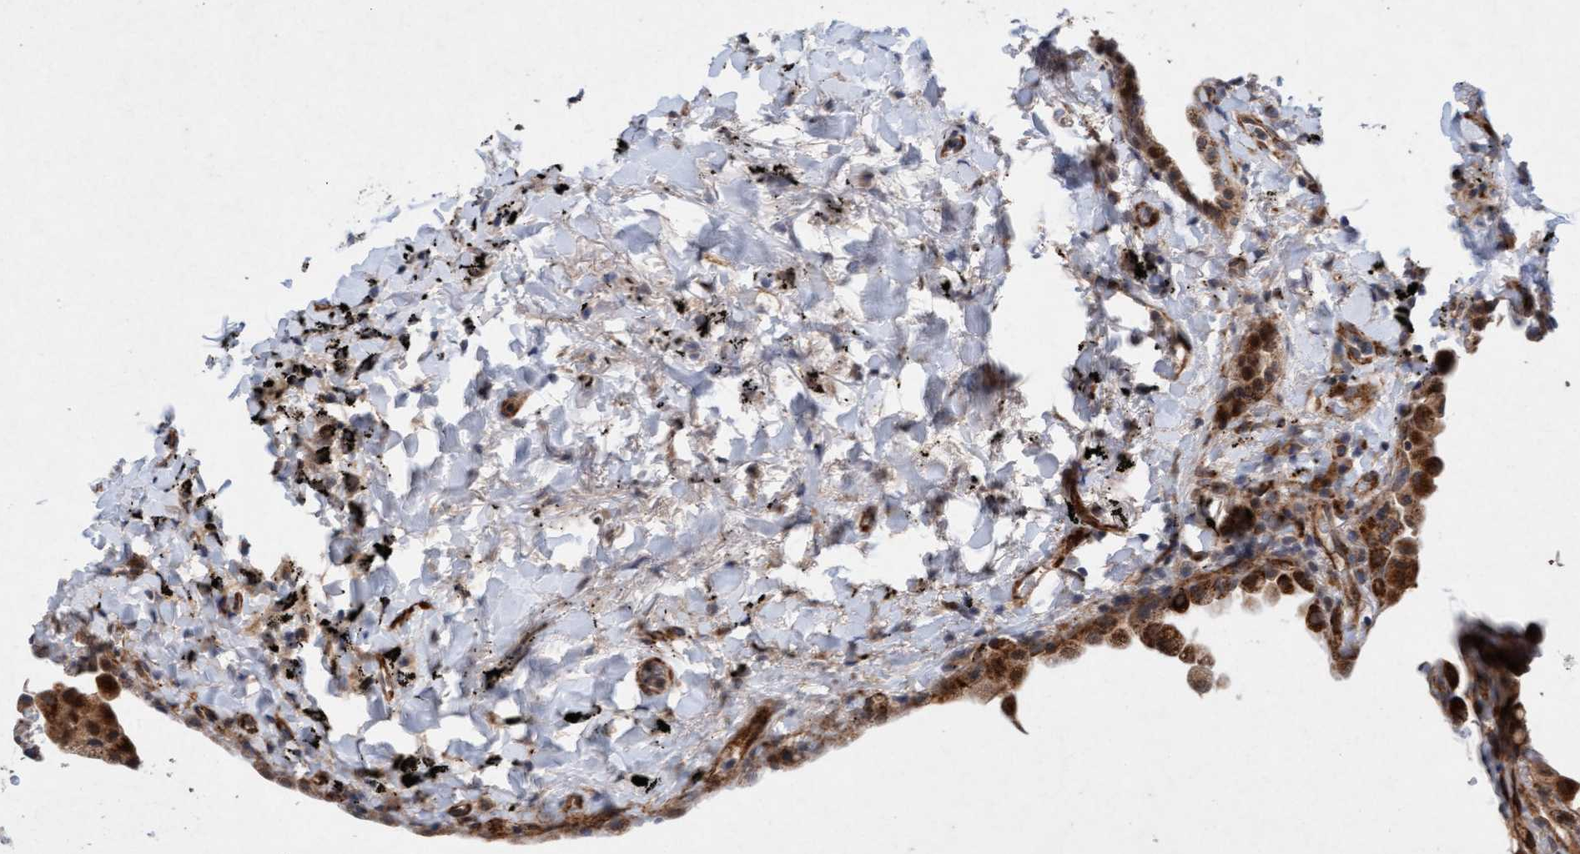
{"staining": {"intensity": "weak", "quantity": "25%-75%", "location": "cytoplasmic/membranous"}, "tissue": "lung", "cell_type": "Alveolar cells", "image_type": "normal", "snomed": [{"axis": "morphology", "description": "Normal tissue, NOS"}, {"axis": "topography", "description": "Lung"}], "caption": "Protein expression analysis of normal human lung reveals weak cytoplasmic/membranous positivity in approximately 25%-75% of alveolar cells. (brown staining indicates protein expression, while blue staining denotes nuclei).", "gene": "TMEM70", "patient": {"sex": "male", "age": 59}}